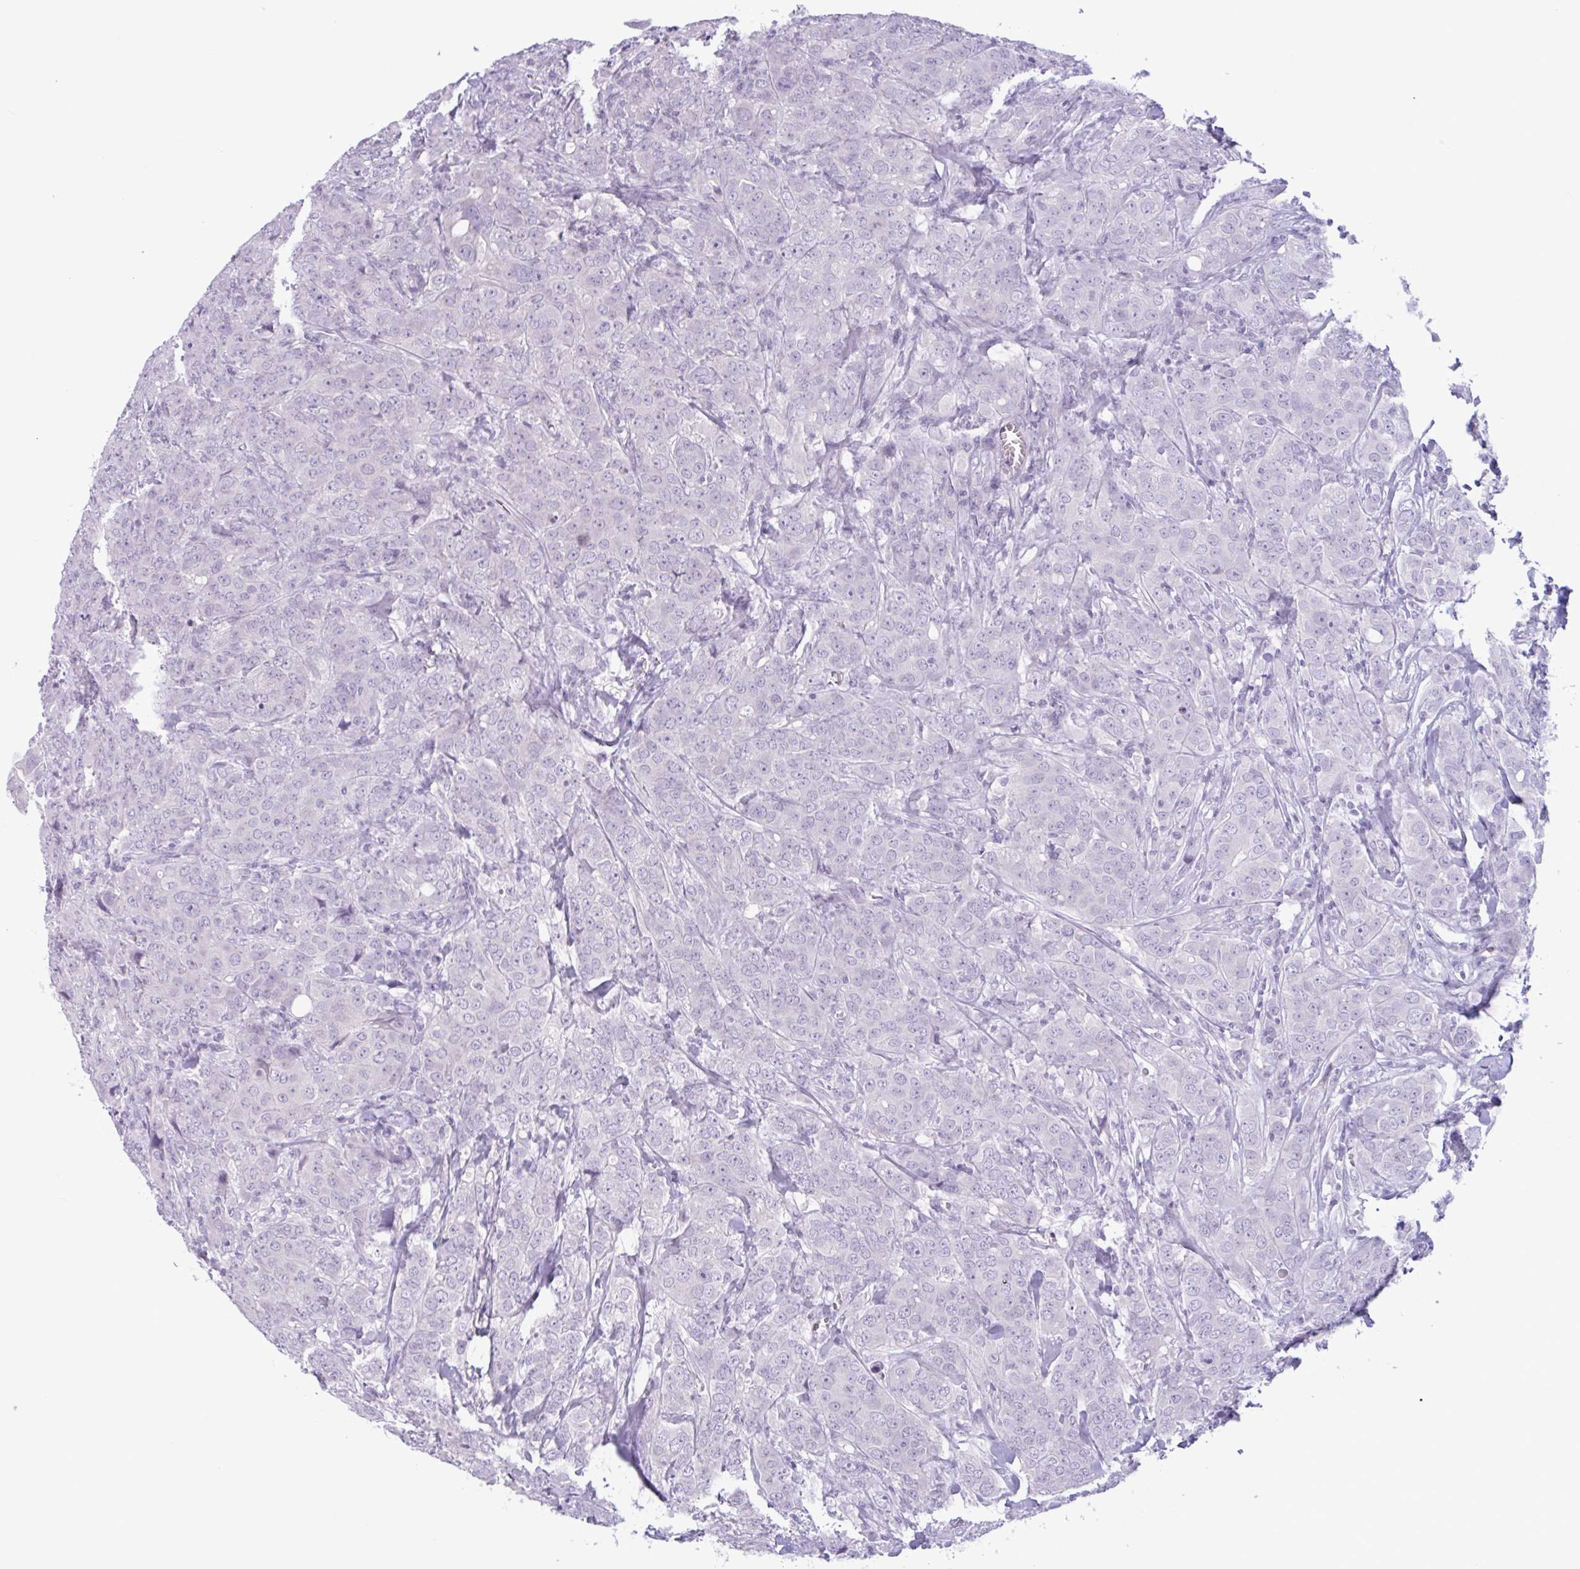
{"staining": {"intensity": "negative", "quantity": "none", "location": "none"}, "tissue": "breast cancer", "cell_type": "Tumor cells", "image_type": "cancer", "snomed": [{"axis": "morphology", "description": "Duct carcinoma"}, {"axis": "topography", "description": "Breast"}], "caption": "Breast intraductal carcinoma stained for a protein using immunohistochemistry (IHC) displays no staining tumor cells.", "gene": "CTSE", "patient": {"sex": "female", "age": 43}}